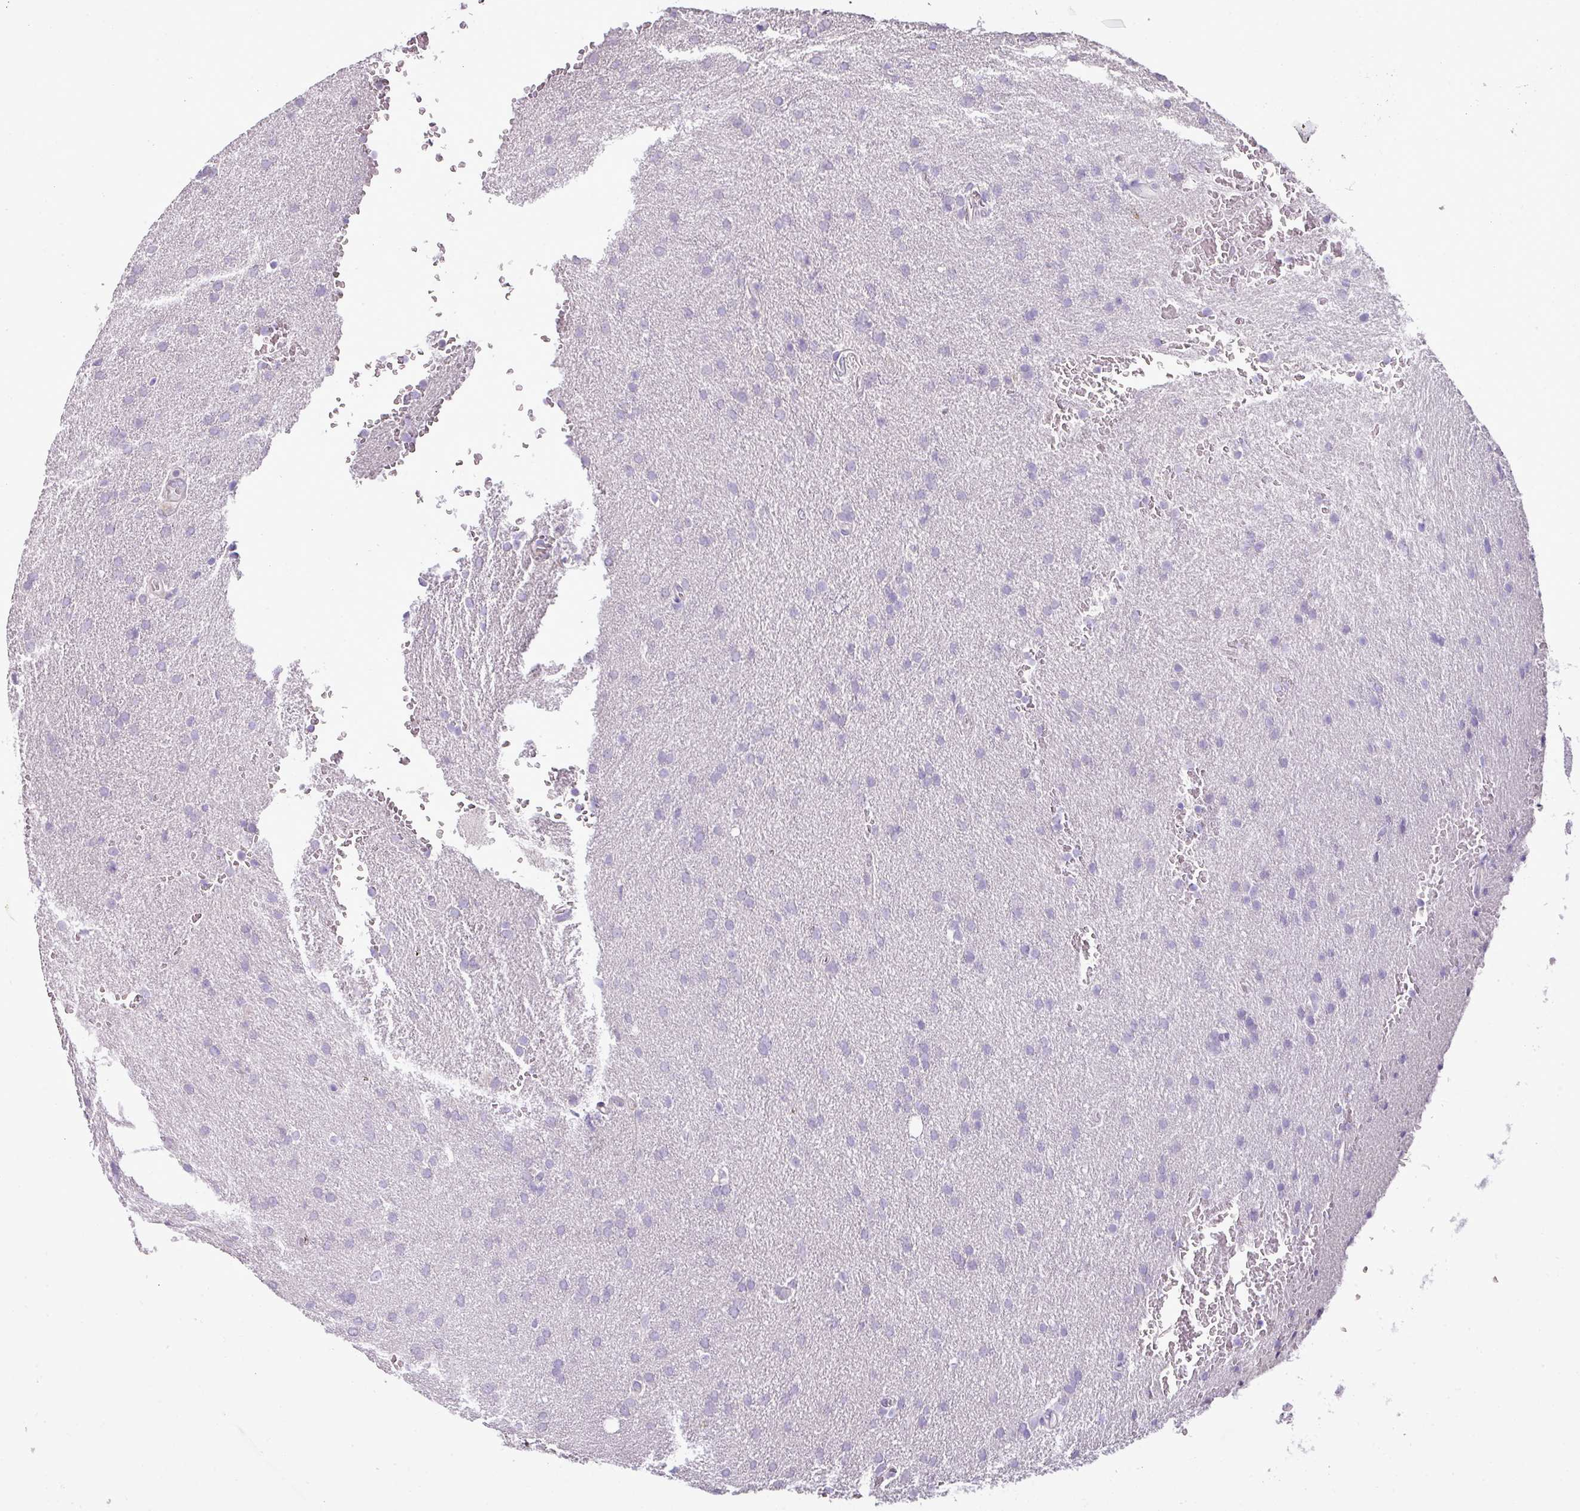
{"staining": {"intensity": "negative", "quantity": "none", "location": "none"}, "tissue": "glioma", "cell_type": "Tumor cells", "image_type": "cancer", "snomed": [{"axis": "morphology", "description": "Glioma, malignant, Low grade"}, {"axis": "topography", "description": "Brain"}], "caption": "A histopathology image of malignant glioma (low-grade) stained for a protein reveals no brown staining in tumor cells.", "gene": "BRINP2", "patient": {"sex": "female", "age": 33}}